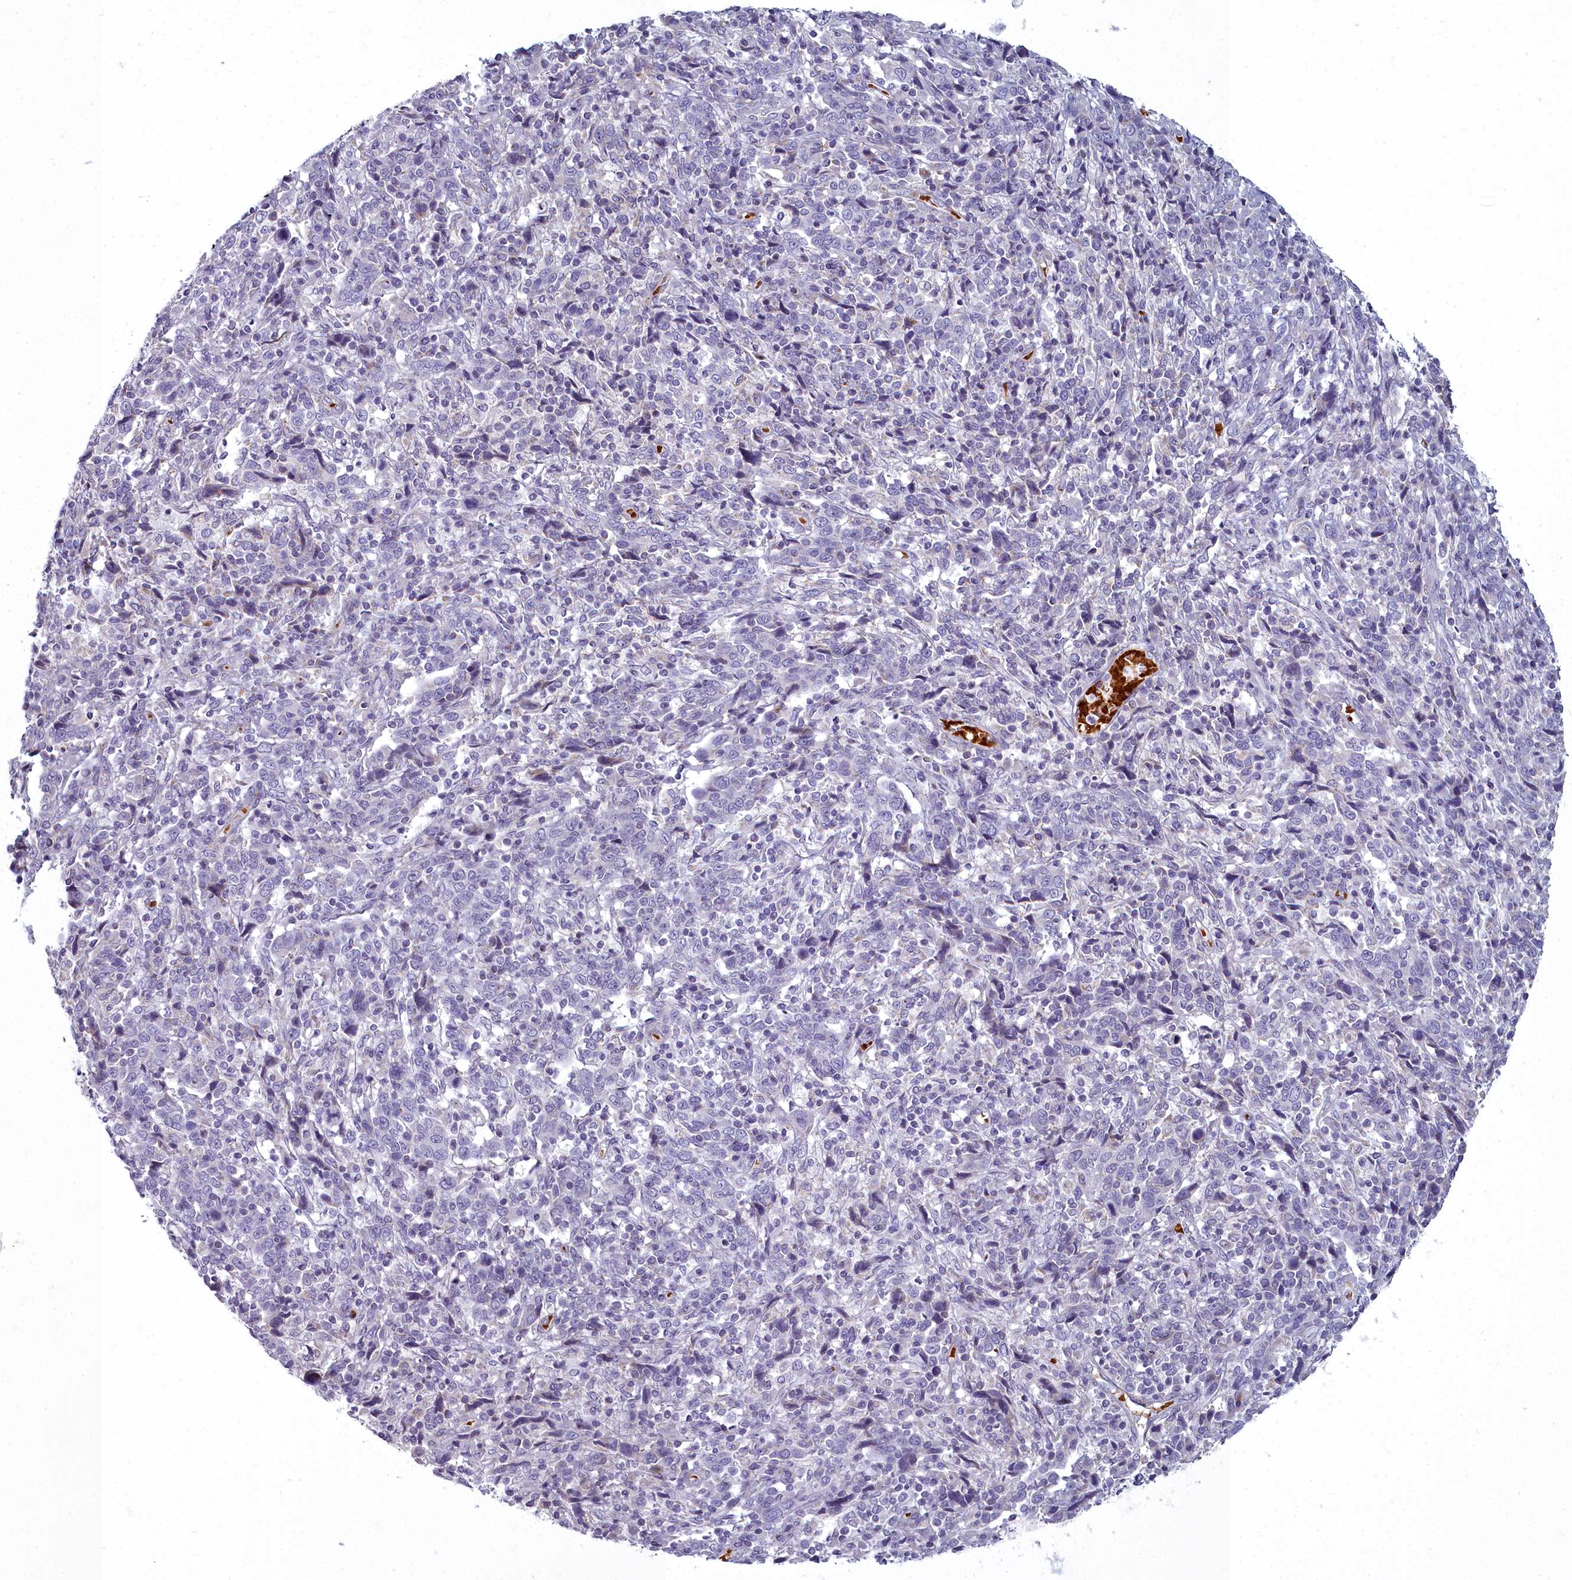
{"staining": {"intensity": "negative", "quantity": "none", "location": "none"}, "tissue": "cervical cancer", "cell_type": "Tumor cells", "image_type": "cancer", "snomed": [{"axis": "morphology", "description": "Squamous cell carcinoma, NOS"}, {"axis": "topography", "description": "Cervix"}], "caption": "A histopathology image of cervical cancer (squamous cell carcinoma) stained for a protein reveals no brown staining in tumor cells.", "gene": "ARL15", "patient": {"sex": "female", "age": 46}}